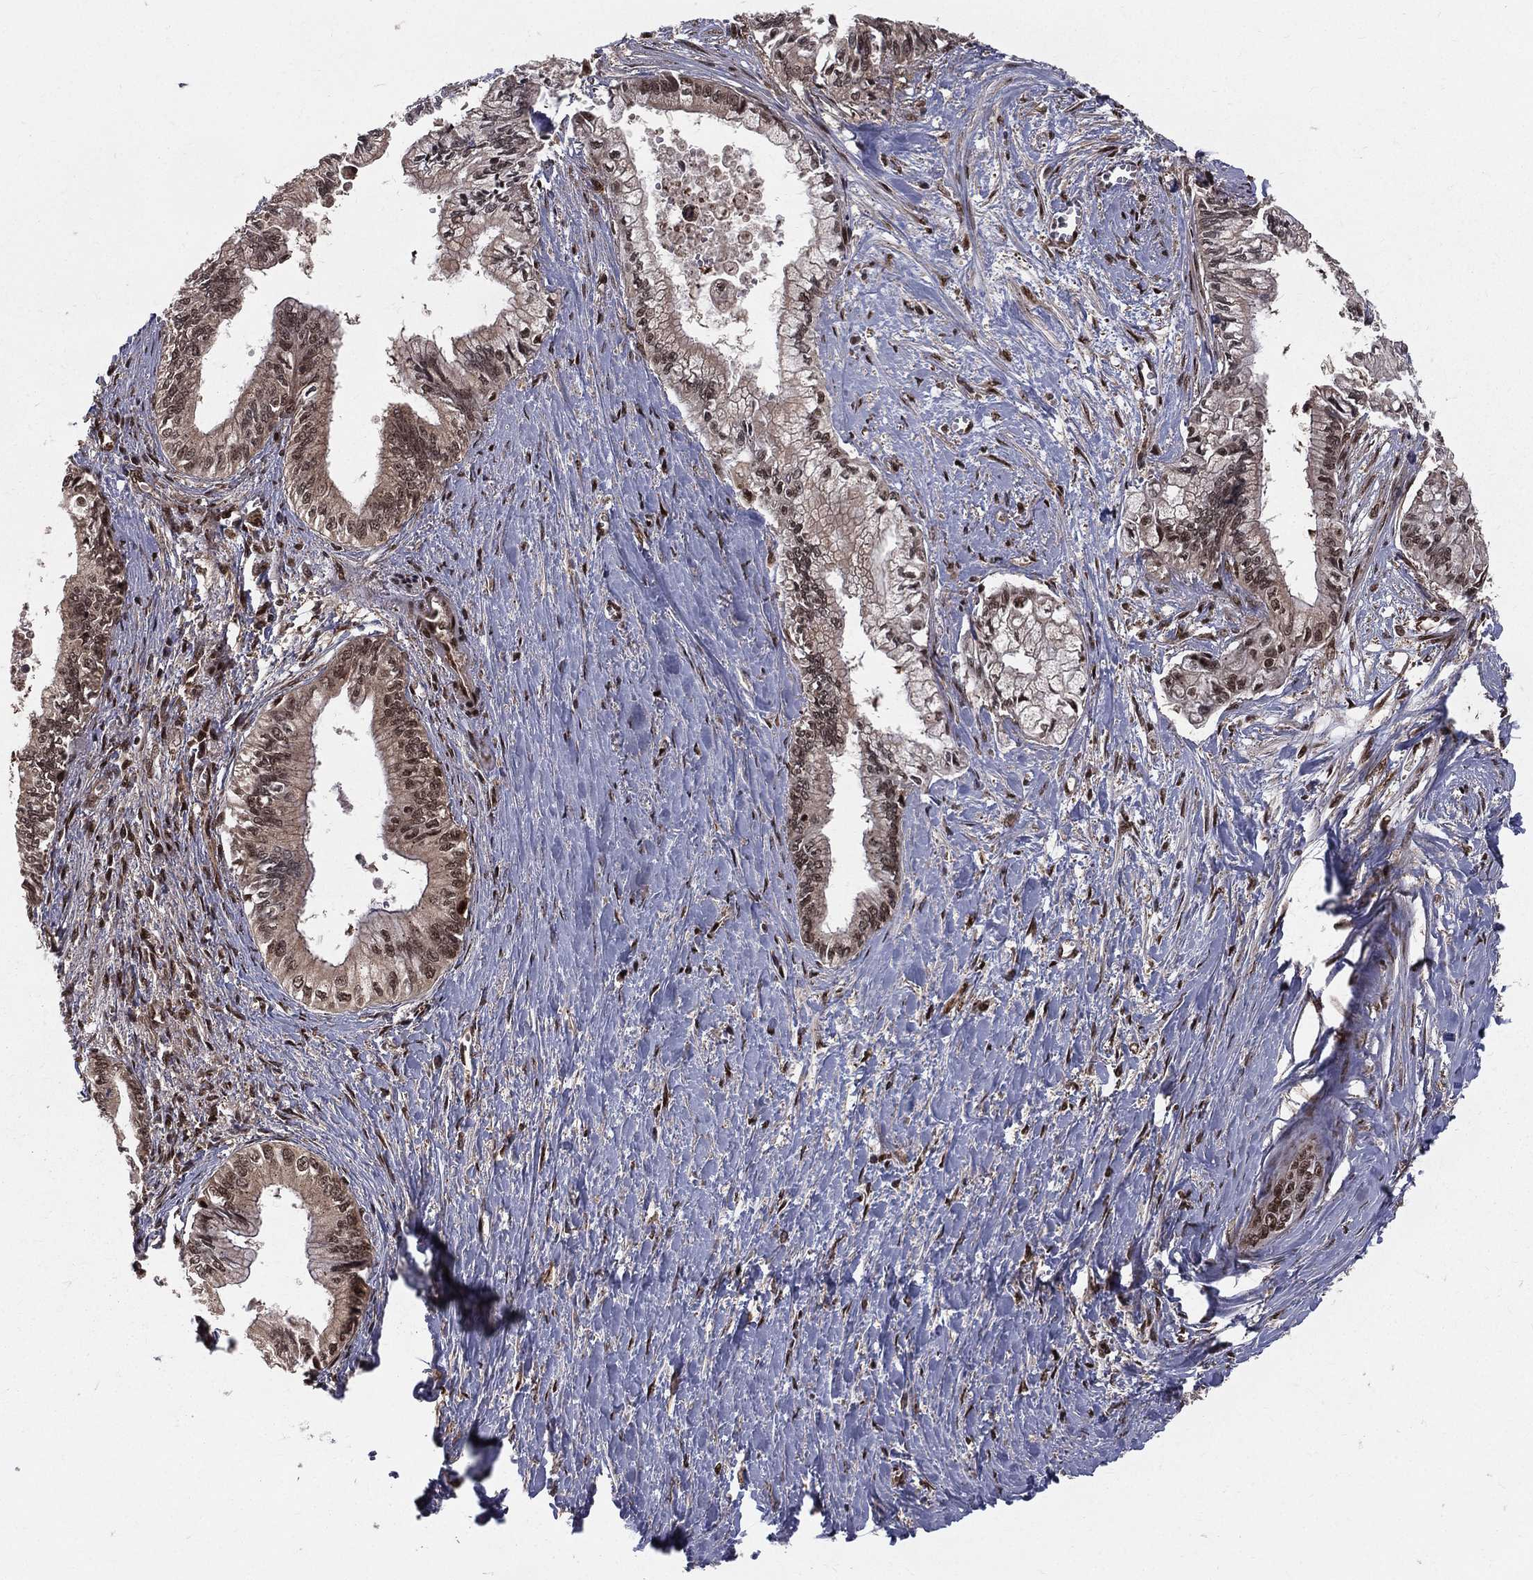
{"staining": {"intensity": "weak", "quantity": "<25%", "location": "nuclear"}, "tissue": "pancreatic cancer", "cell_type": "Tumor cells", "image_type": "cancer", "snomed": [{"axis": "morphology", "description": "Adenocarcinoma, NOS"}, {"axis": "topography", "description": "Pancreas"}], "caption": "Immunohistochemistry micrograph of human pancreatic cancer (adenocarcinoma) stained for a protein (brown), which displays no positivity in tumor cells.", "gene": "COPS4", "patient": {"sex": "female", "age": 61}}